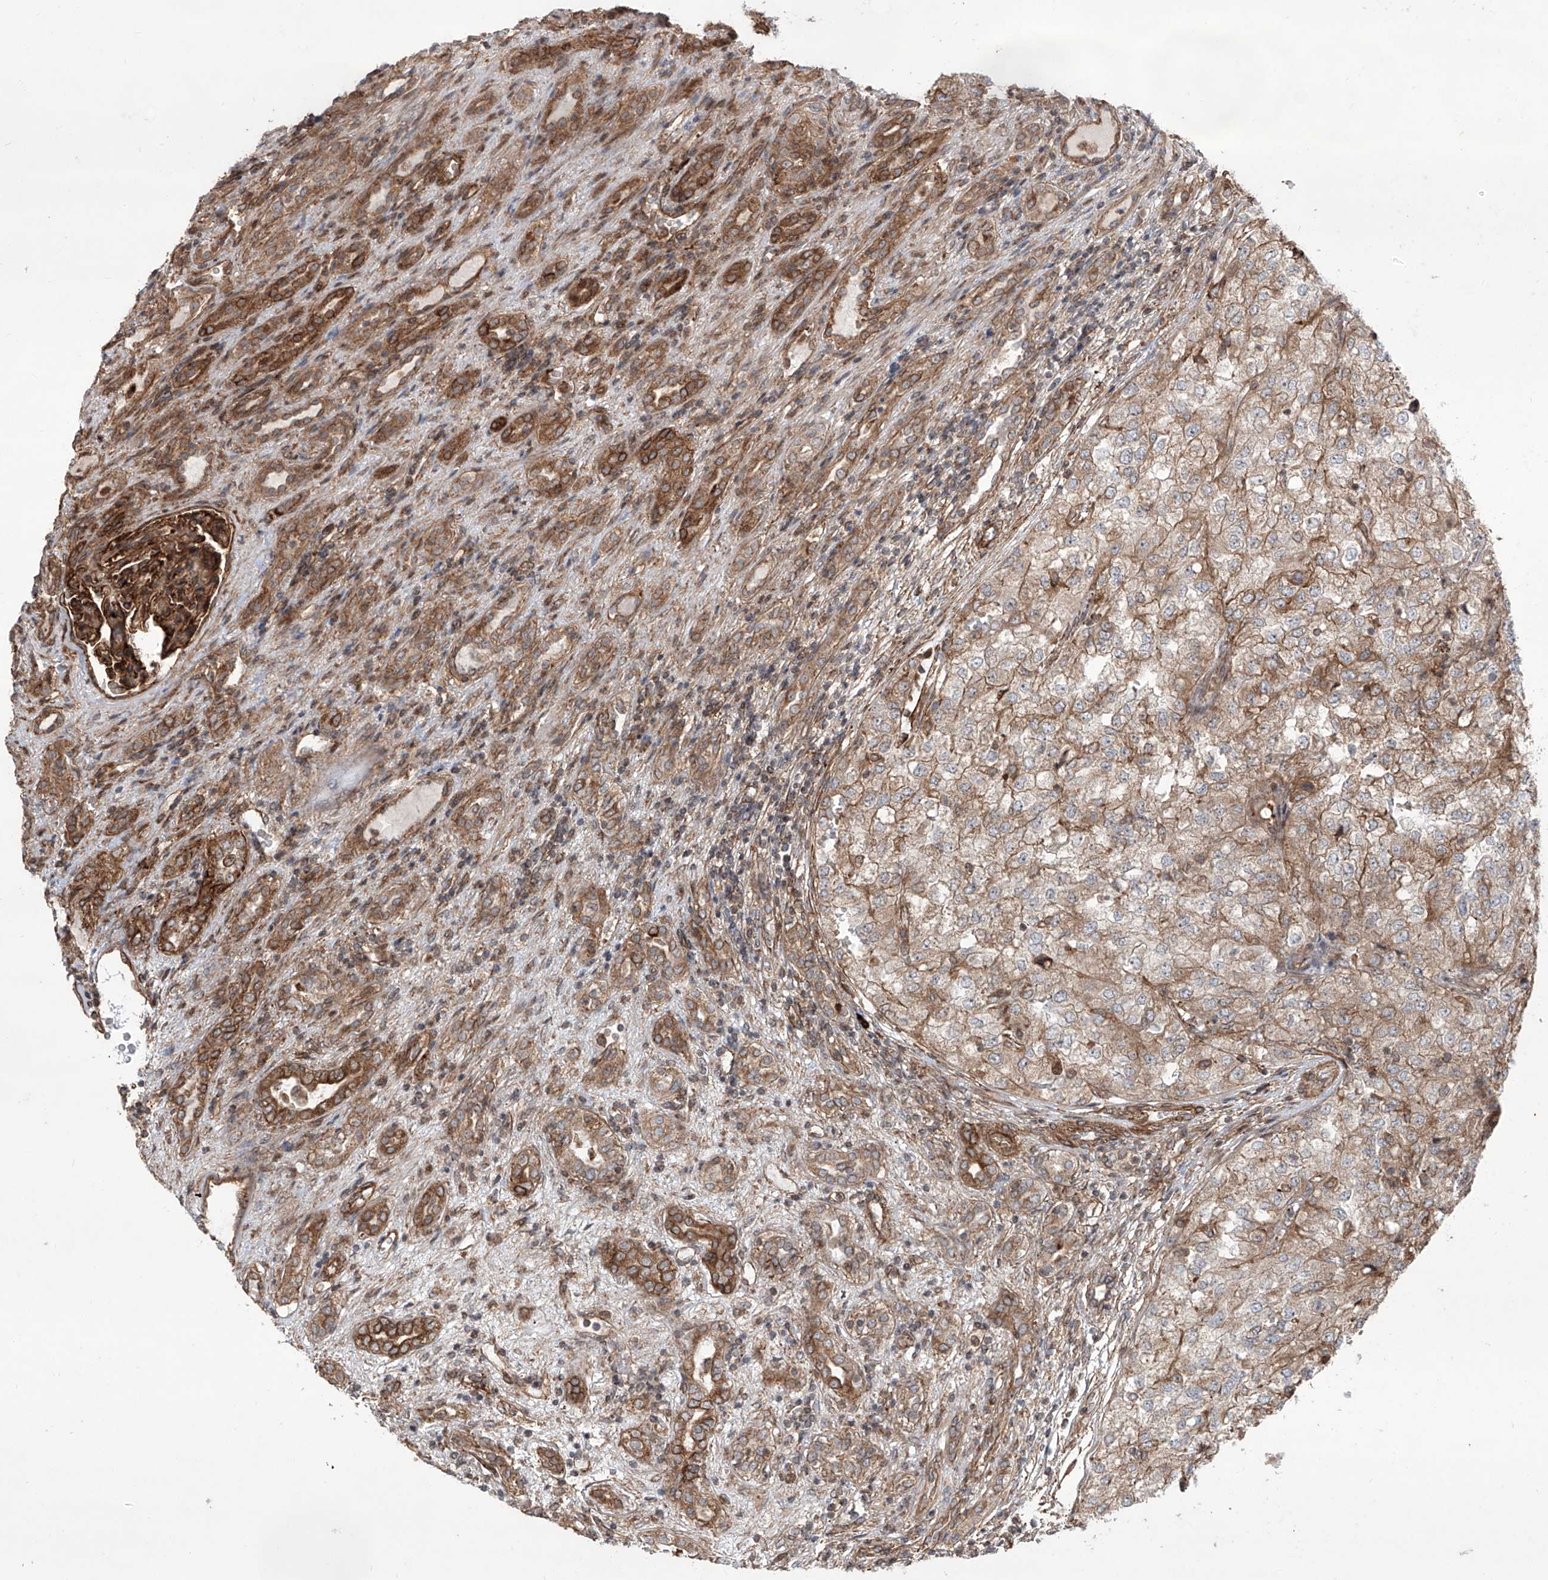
{"staining": {"intensity": "weak", "quantity": ">75%", "location": "cytoplasmic/membranous"}, "tissue": "renal cancer", "cell_type": "Tumor cells", "image_type": "cancer", "snomed": [{"axis": "morphology", "description": "Adenocarcinoma, NOS"}, {"axis": "topography", "description": "Kidney"}], "caption": "Brown immunohistochemical staining in human renal cancer displays weak cytoplasmic/membranous positivity in approximately >75% of tumor cells.", "gene": "APAF1", "patient": {"sex": "female", "age": 54}}